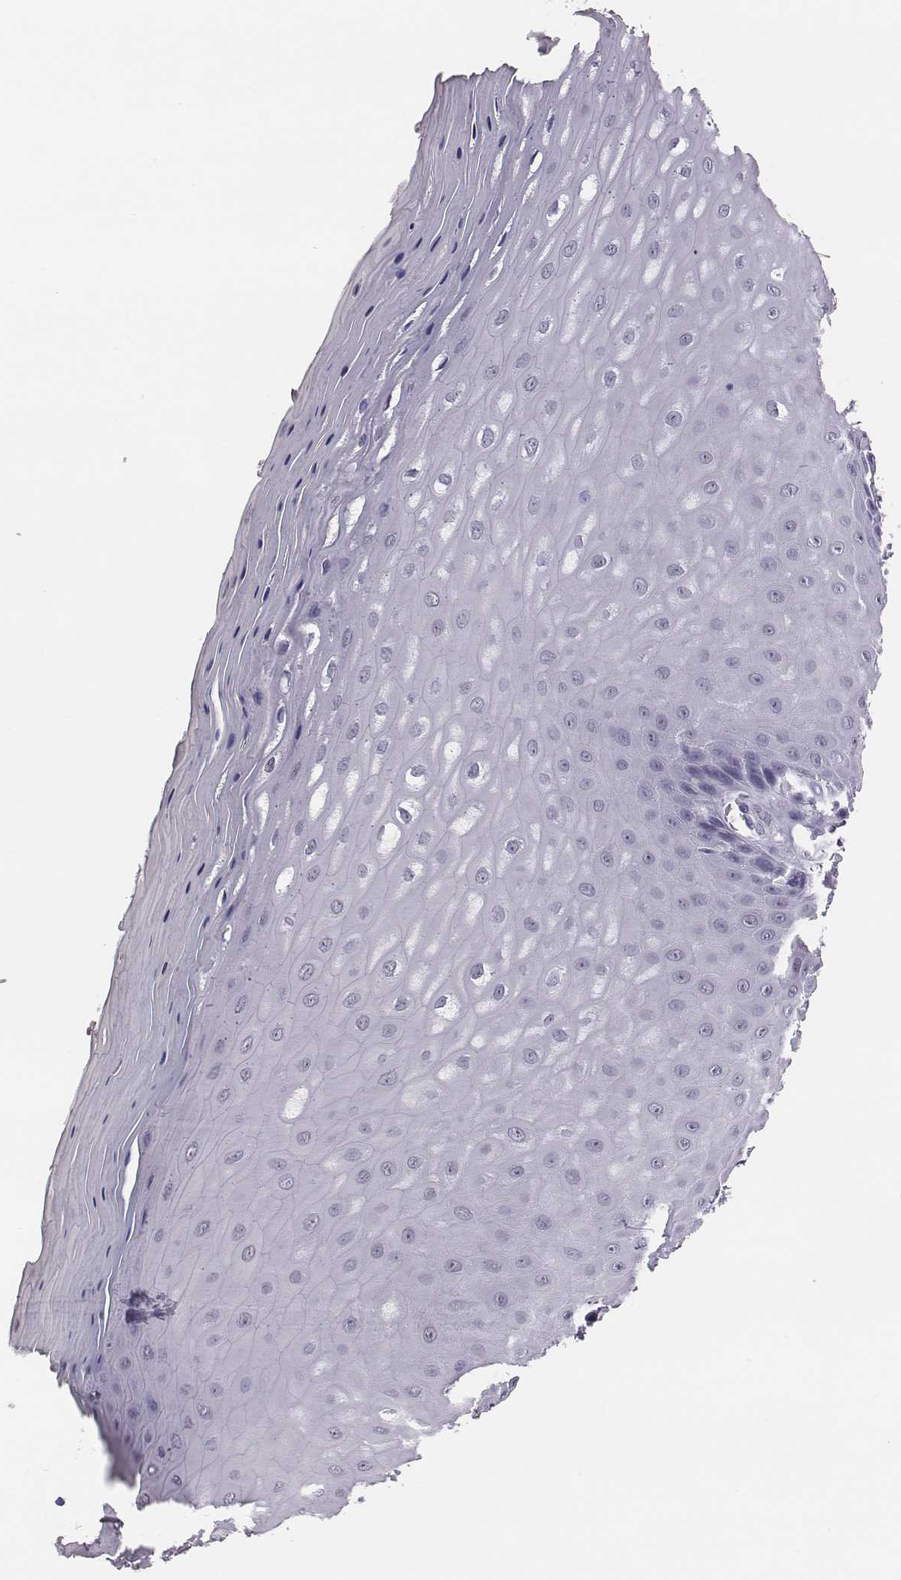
{"staining": {"intensity": "negative", "quantity": "none", "location": "none"}, "tissue": "vagina", "cell_type": "Squamous epithelial cells", "image_type": "normal", "snomed": [{"axis": "morphology", "description": "Normal tissue, NOS"}, {"axis": "topography", "description": "Vagina"}], "caption": "This is an IHC photomicrograph of normal vagina. There is no staining in squamous epithelial cells.", "gene": "ACOD1", "patient": {"sex": "female", "age": 83}}